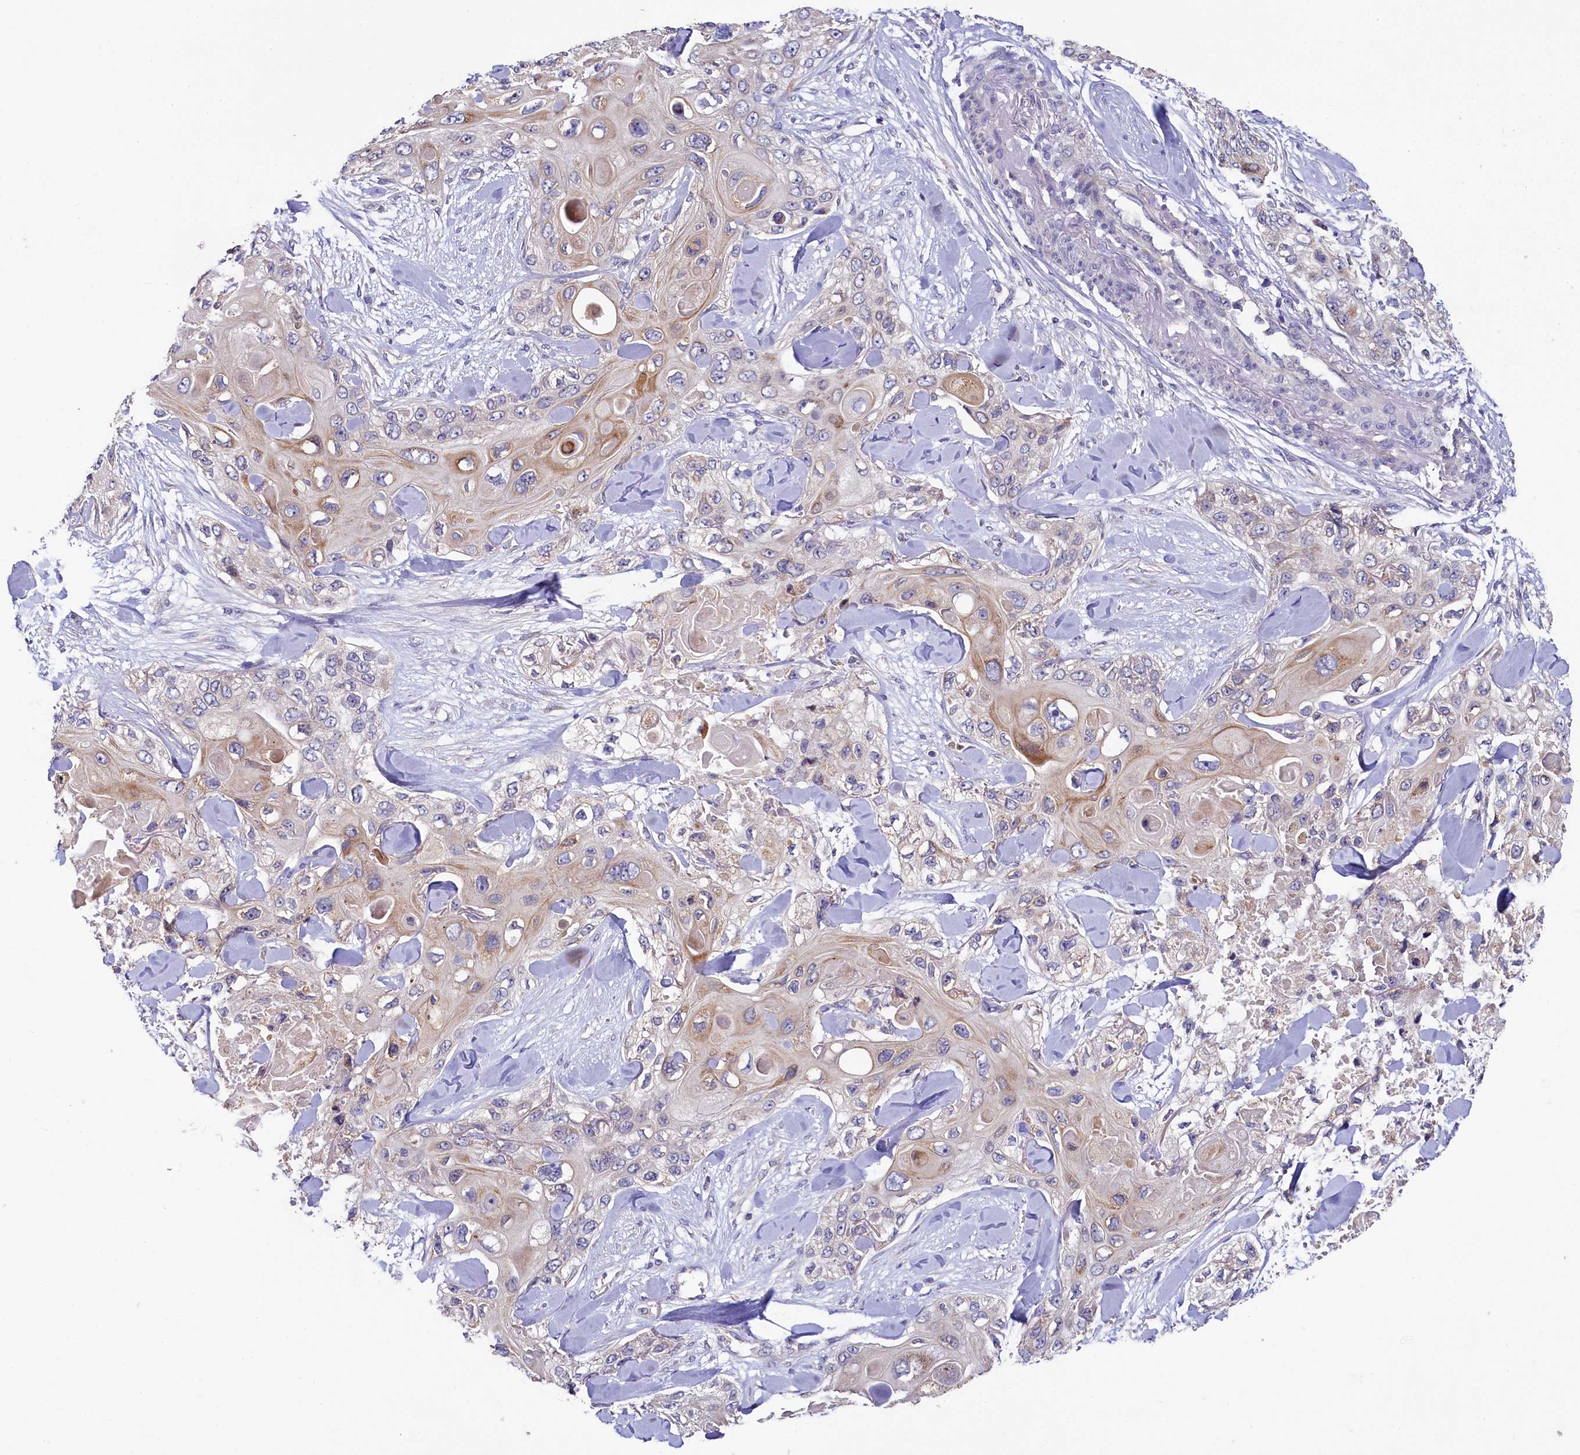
{"staining": {"intensity": "weak", "quantity": "<25%", "location": "cytoplasmic/membranous"}, "tissue": "skin cancer", "cell_type": "Tumor cells", "image_type": "cancer", "snomed": [{"axis": "morphology", "description": "Normal tissue, NOS"}, {"axis": "morphology", "description": "Squamous cell carcinoma, NOS"}, {"axis": "topography", "description": "Skin"}], "caption": "Tumor cells are negative for protein expression in human skin squamous cell carcinoma. (Immunohistochemistry, brightfield microscopy, high magnification).", "gene": "SPINK9", "patient": {"sex": "male", "age": 72}}